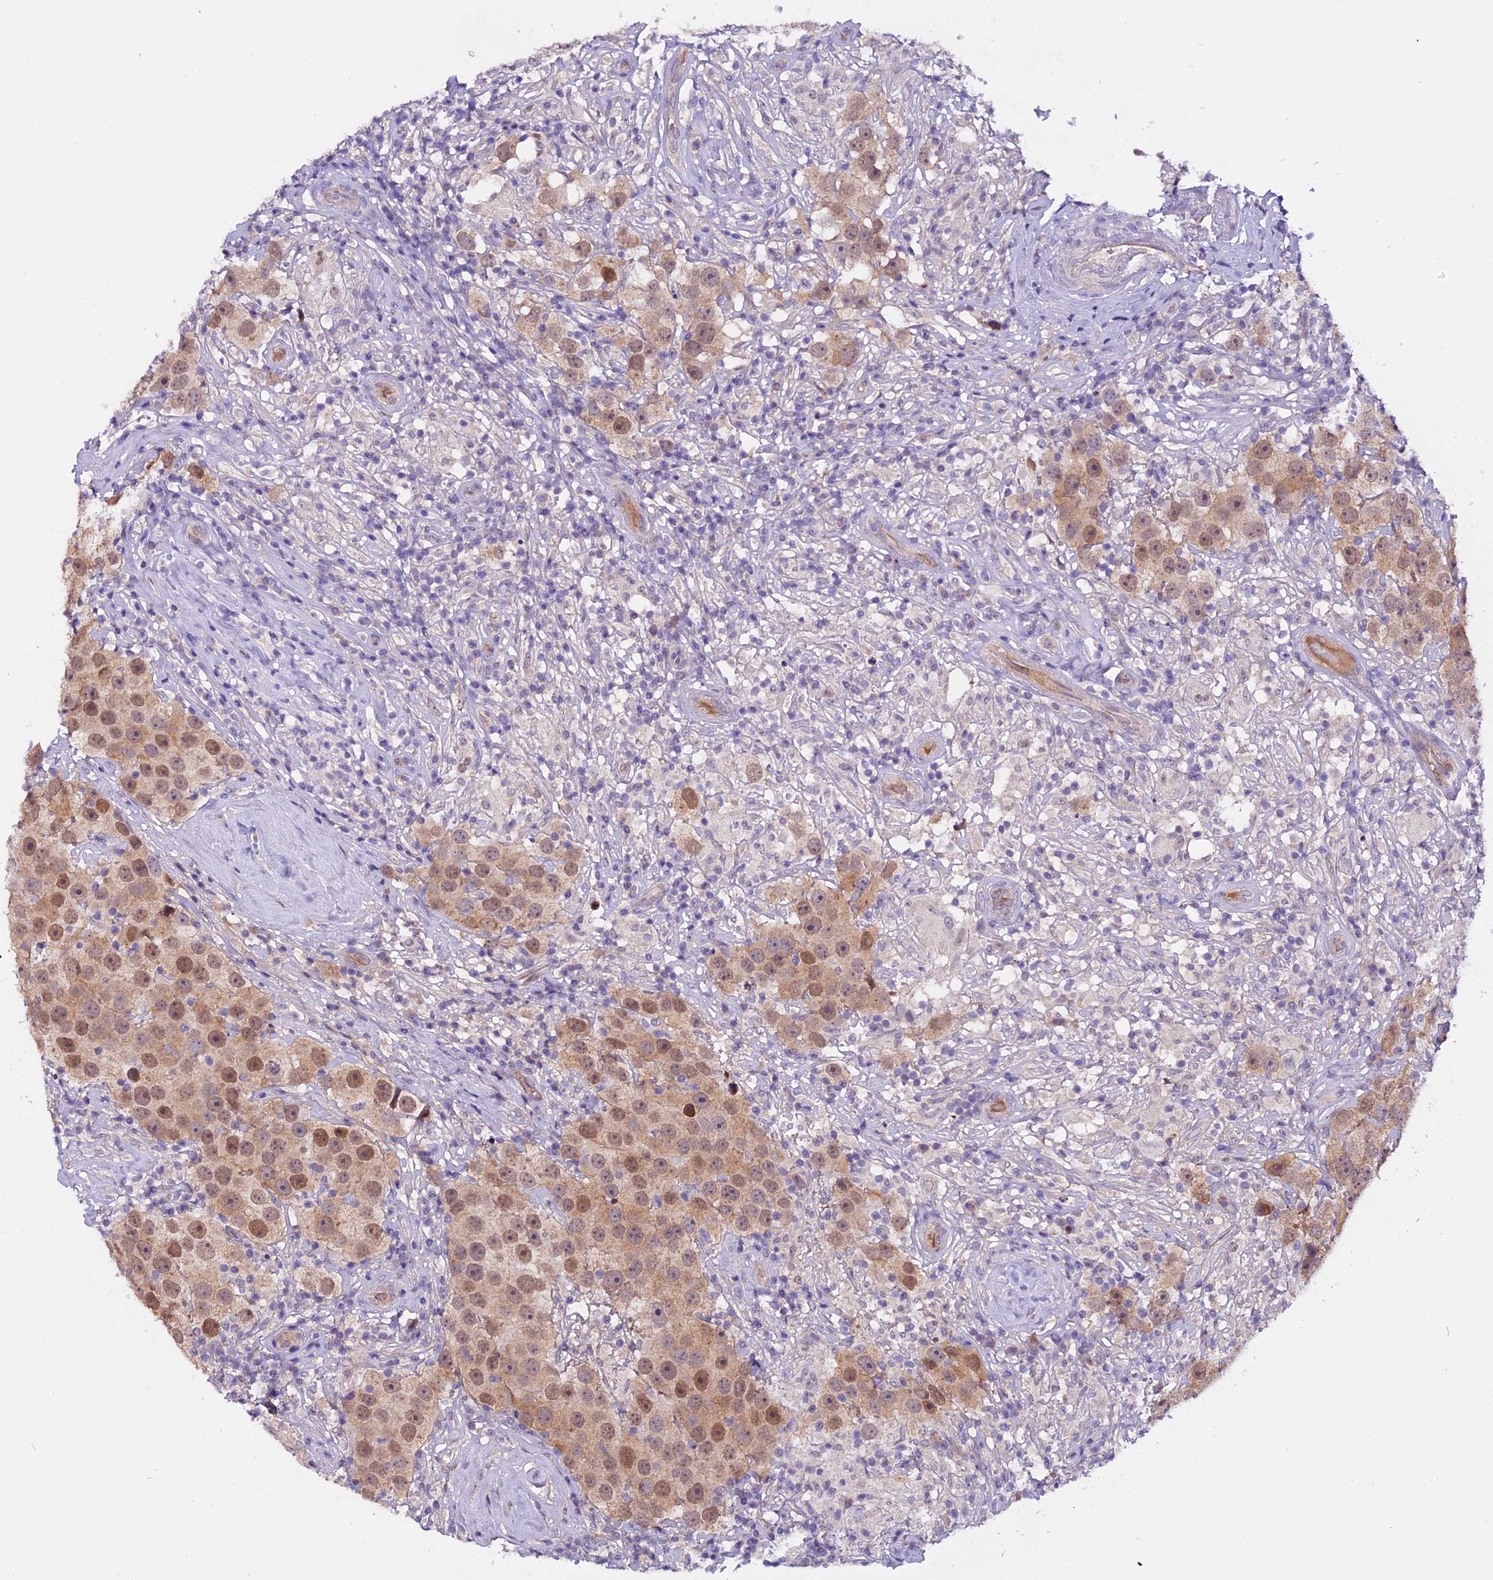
{"staining": {"intensity": "moderate", "quantity": ">75%", "location": "nuclear"}, "tissue": "testis cancer", "cell_type": "Tumor cells", "image_type": "cancer", "snomed": [{"axis": "morphology", "description": "Seminoma, NOS"}, {"axis": "topography", "description": "Testis"}], "caption": "This image demonstrates immunohistochemistry (IHC) staining of human testis cancer, with medium moderate nuclear positivity in about >75% of tumor cells.", "gene": "C9orf40", "patient": {"sex": "male", "age": 49}}